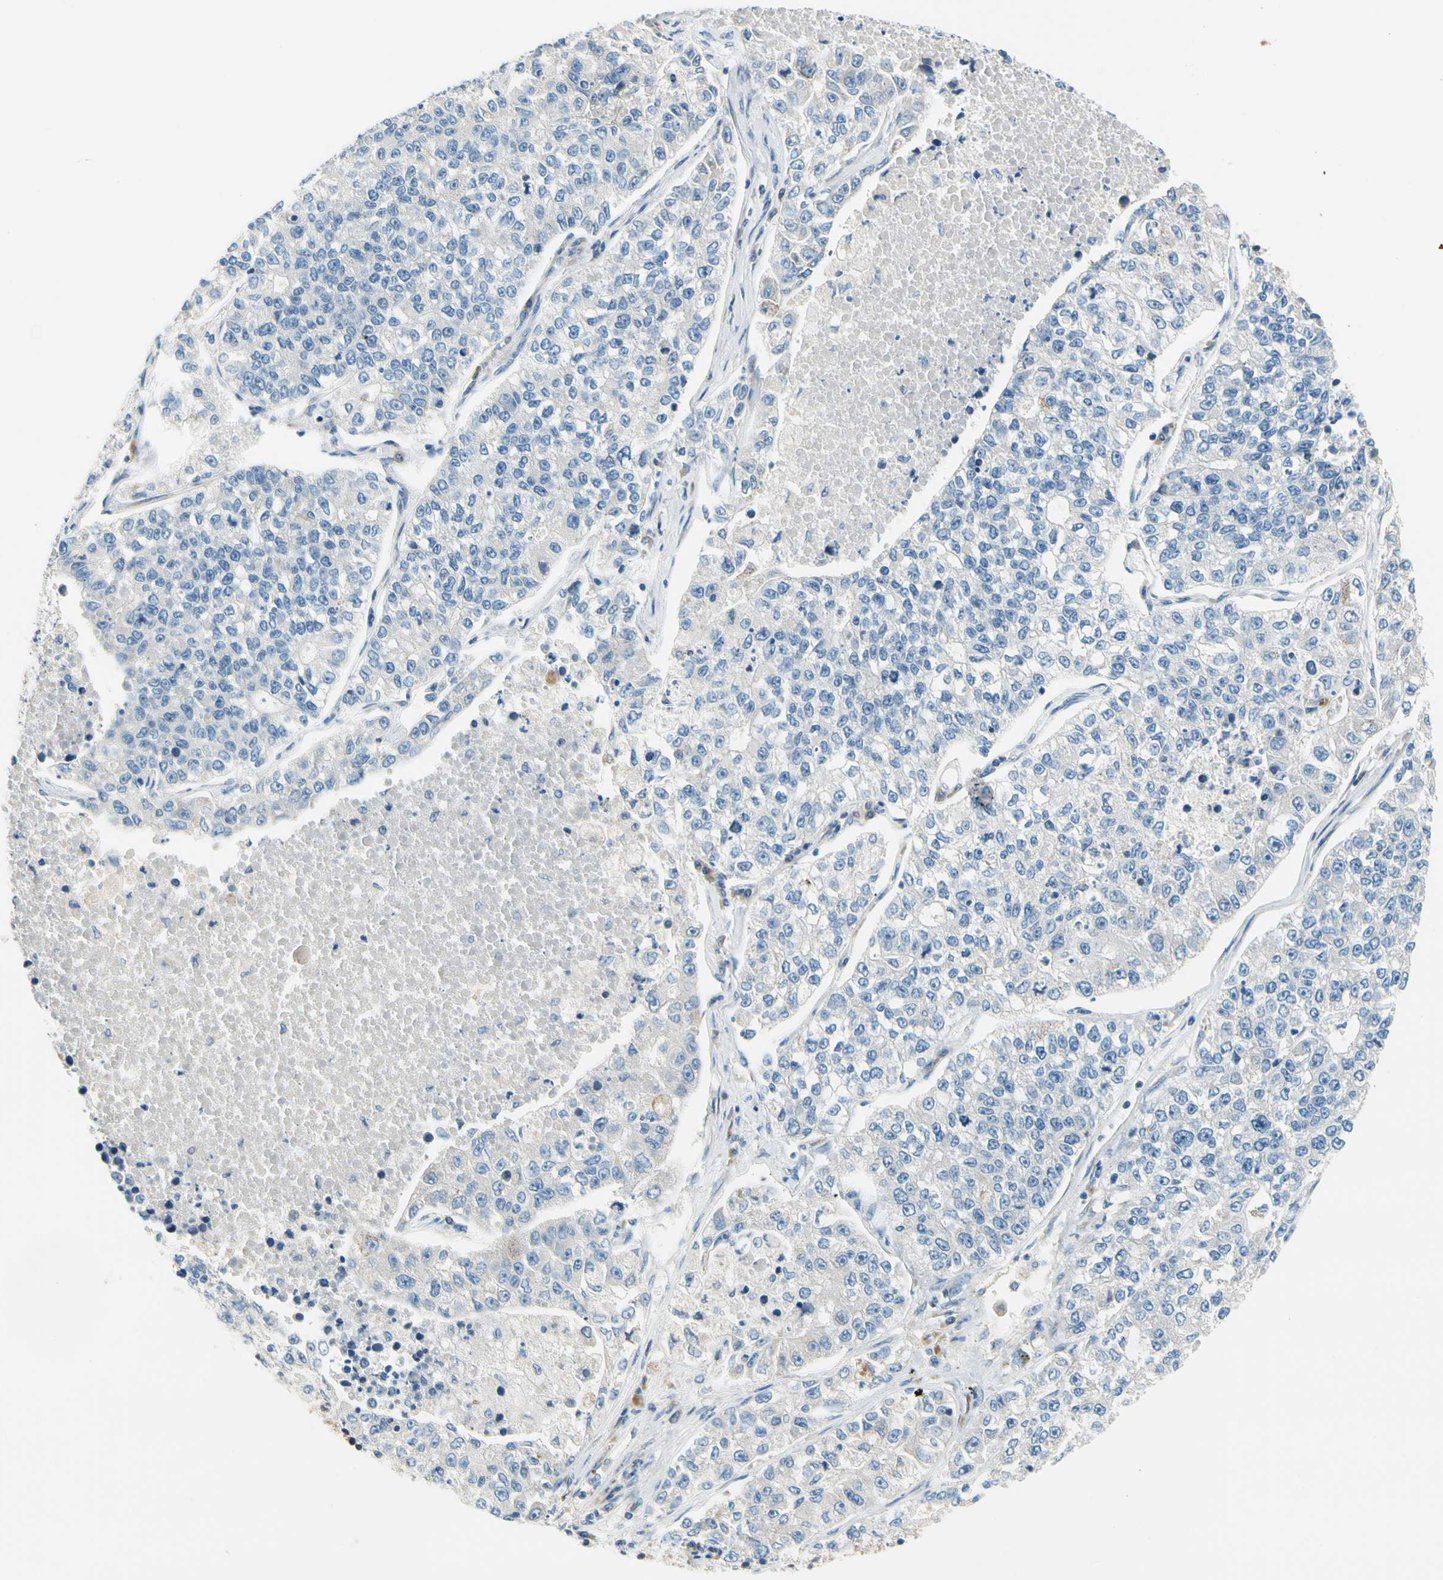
{"staining": {"intensity": "negative", "quantity": "none", "location": "none"}, "tissue": "lung cancer", "cell_type": "Tumor cells", "image_type": "cancer", "snomed": [{"axis": "morphology", "description": "Adenocarcinoma, NOS"}, {"axis": "topography", "description": "Lung"}], "caption": "Immunohistochemical staining of lung adenocarcinoma displays no significant staining in tumor cells.", "gene": "LRRC47", "patient": {"sex": "male", "age": 49}}